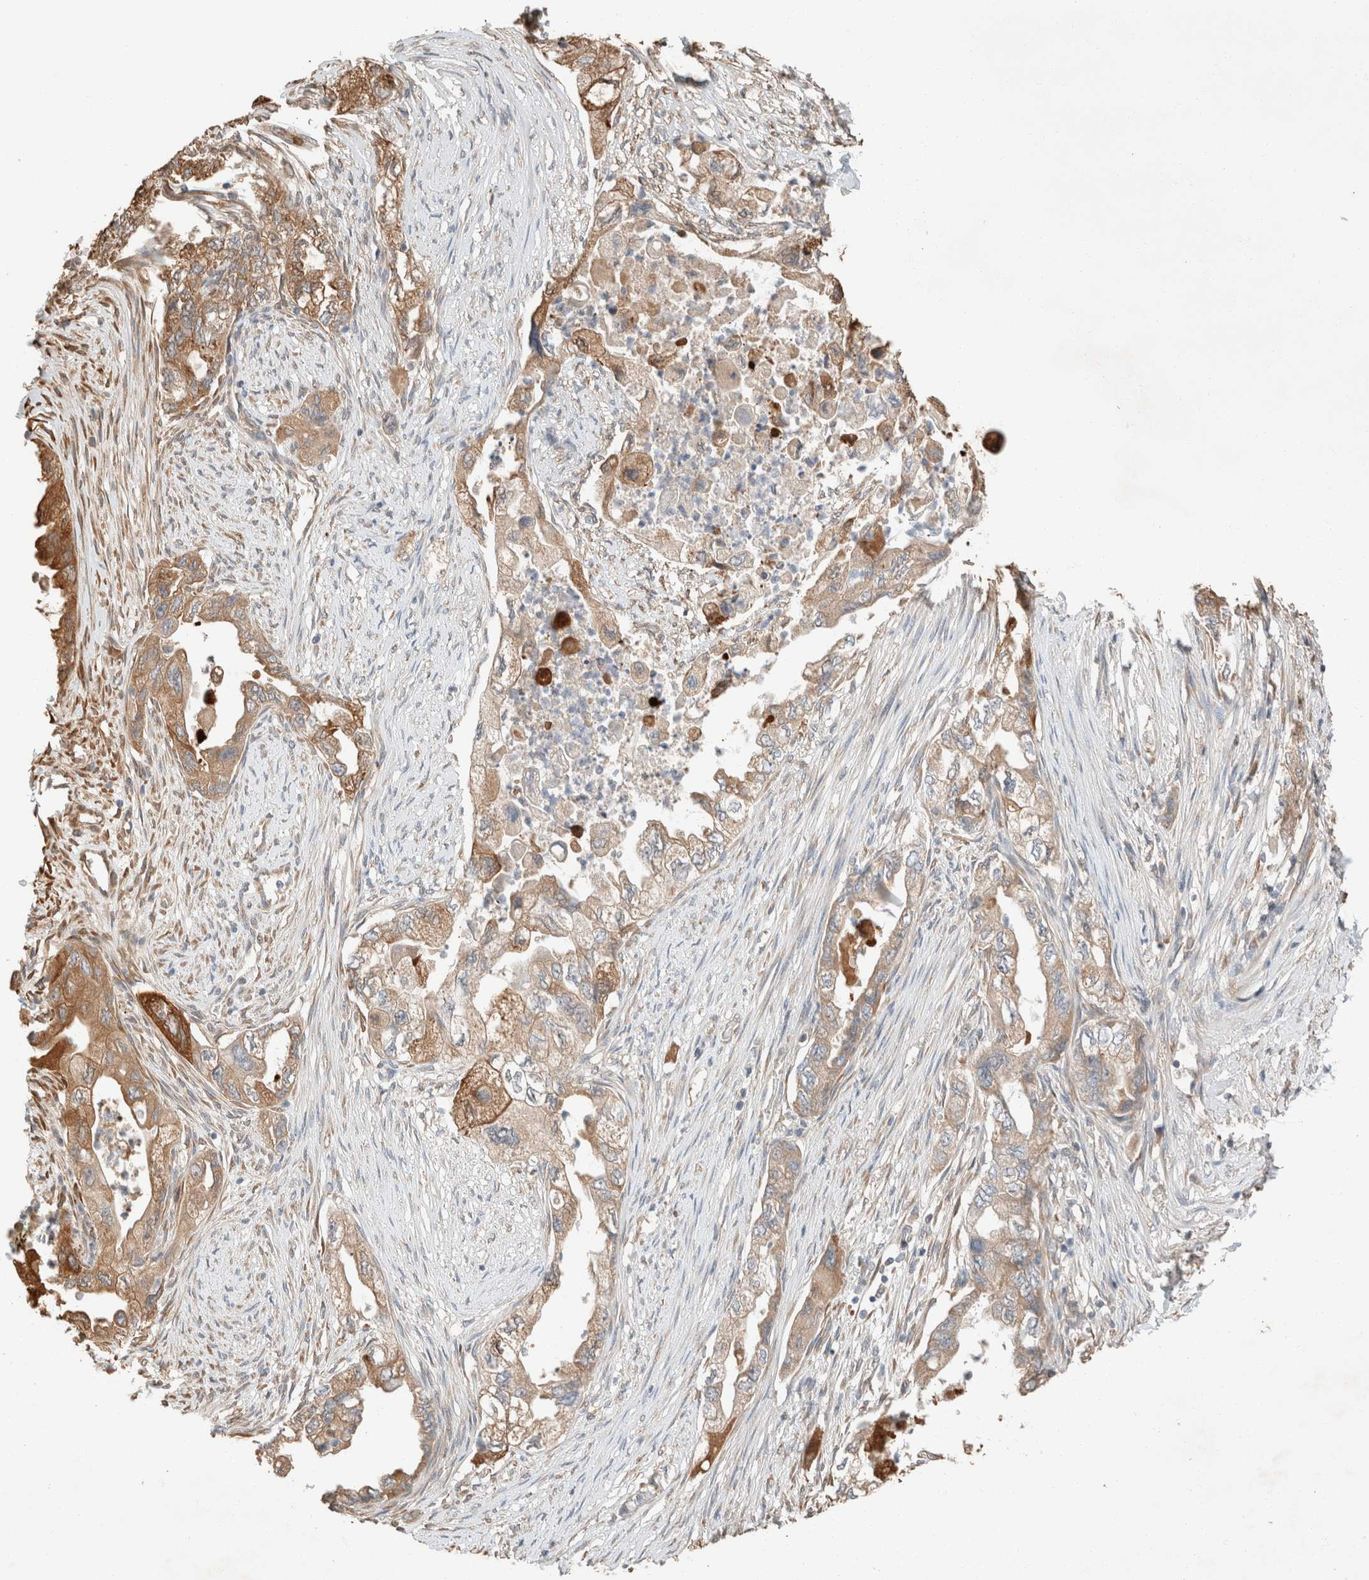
{"staining": {"intensity": "moderate", "quantity": ">75%", "location": "cytoplasmic/membranous"}, "tissue": "pancreatic cancer", "cell_type": "Tumor cells", "image_type": "cancer", "snomed": [{"axis": "morphology", "description": "Adenocarcinoma, NOS"}, {"axis": "topography", "description": "Pancreas"}], "caption": "Immunohistochemistry (IHC) histopathology image of pancreatic cancer (adenocarcinoma) stained for a protein (brown), which exhibits medium levels of moderate cytoplasmic/membranous positivity in approximately >75% of tumor cells.", "gene": "TUBD1", "patient": {"sex": "female", "age": 73}}